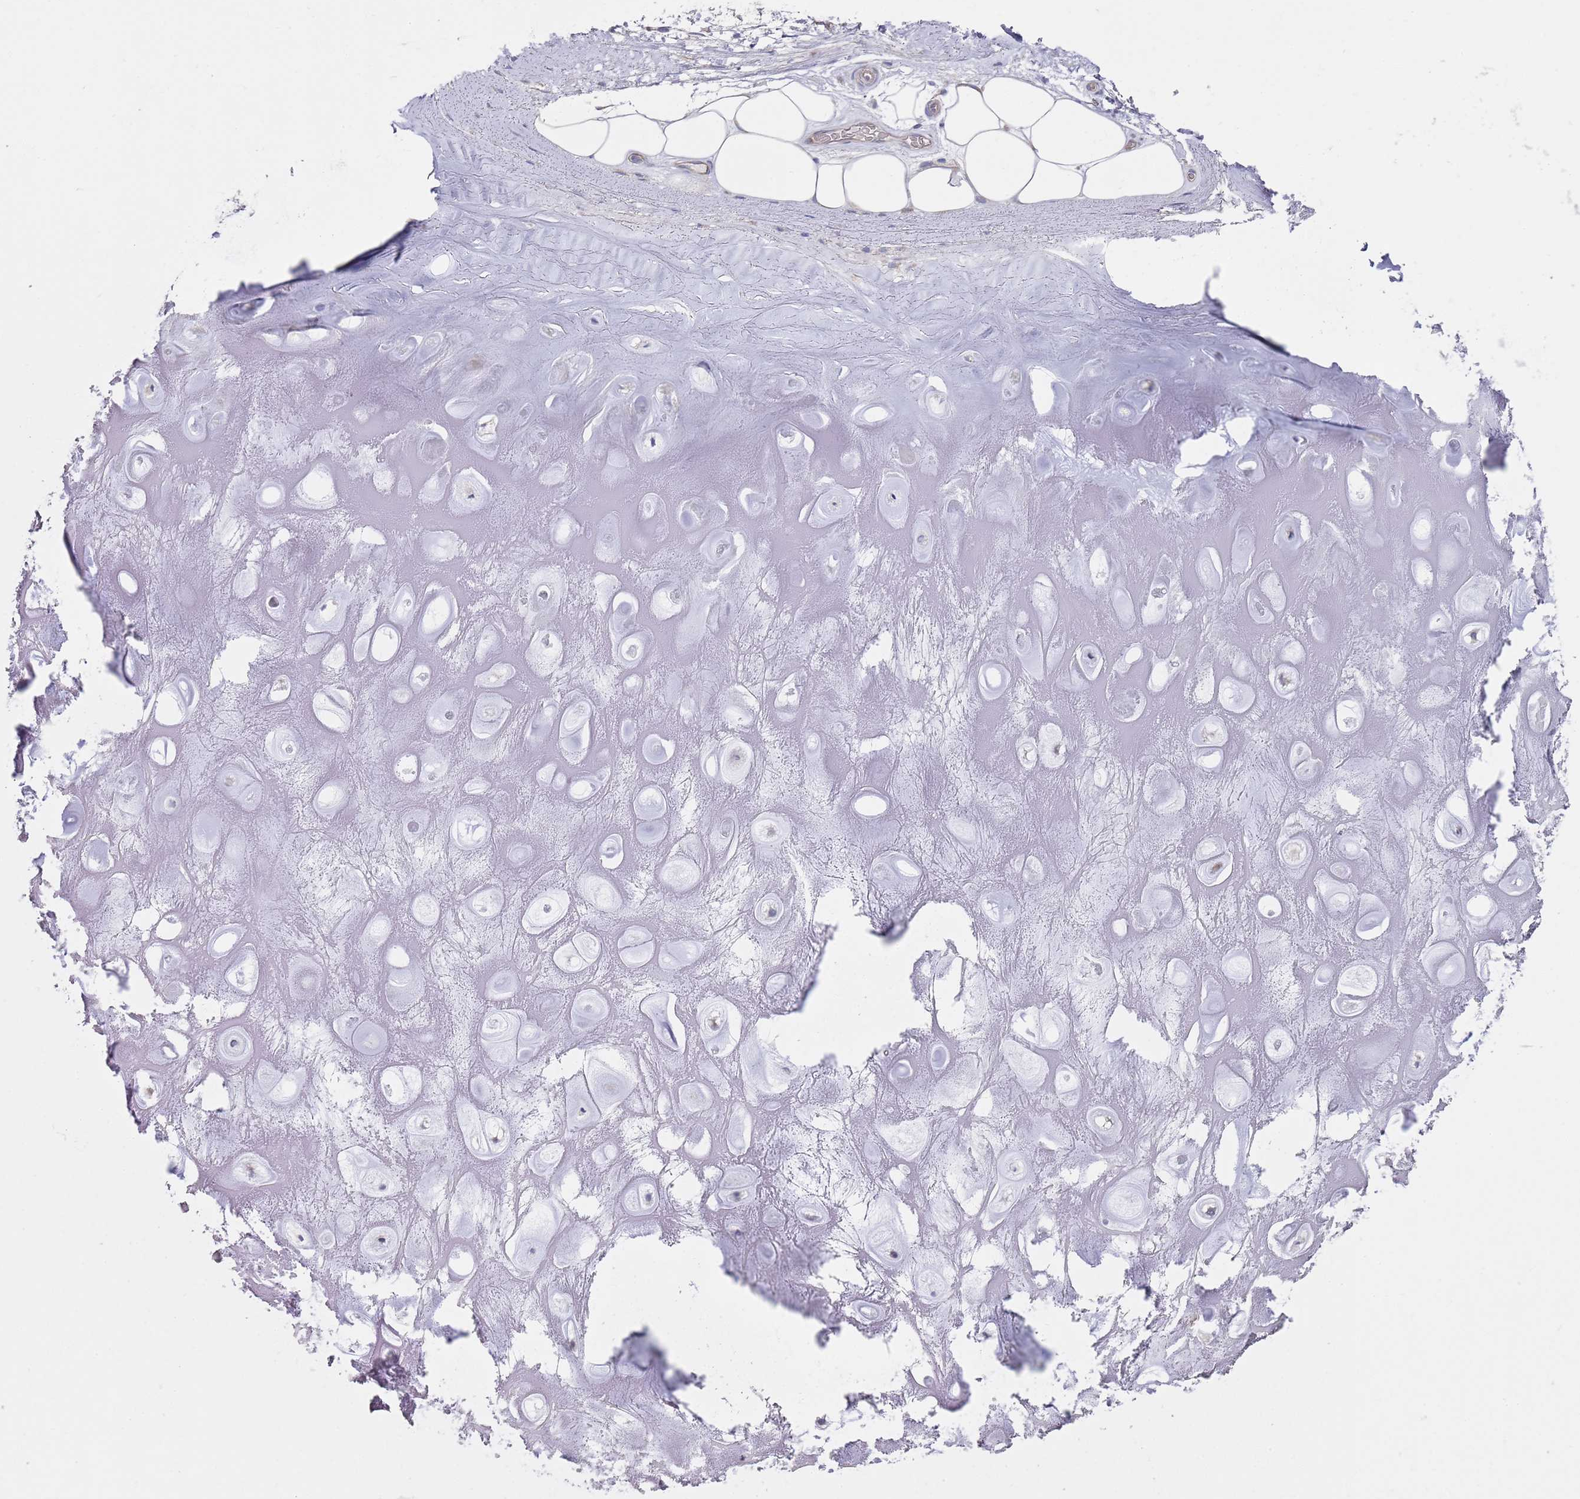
{"staining": {"intensity": "negative", "quantity": "none", "location": "none"}, "tissue": "adipose tissue", "cell_type": "Adipocytes", "image_type": "normal", "snomed": [{"axis": "morphology", "description": "Normal tissue, NOS"}, {"axis": "topography", "description": "Cartilage tissue"}], "caption": "Immunohistochemistry (IHC) micrograph of unremarkable human adipose tissue stained for a protein (brown), which displays no staining in adipocytes. Brightfield microscopy of immunohistochemistry stained with DAB (3,3'-diaminobenzidine) (brown) and hematoxylin (blue), captured at high magnification.", "gene": "SCAPER", "patient": {"sex": "male", "age": 81}}